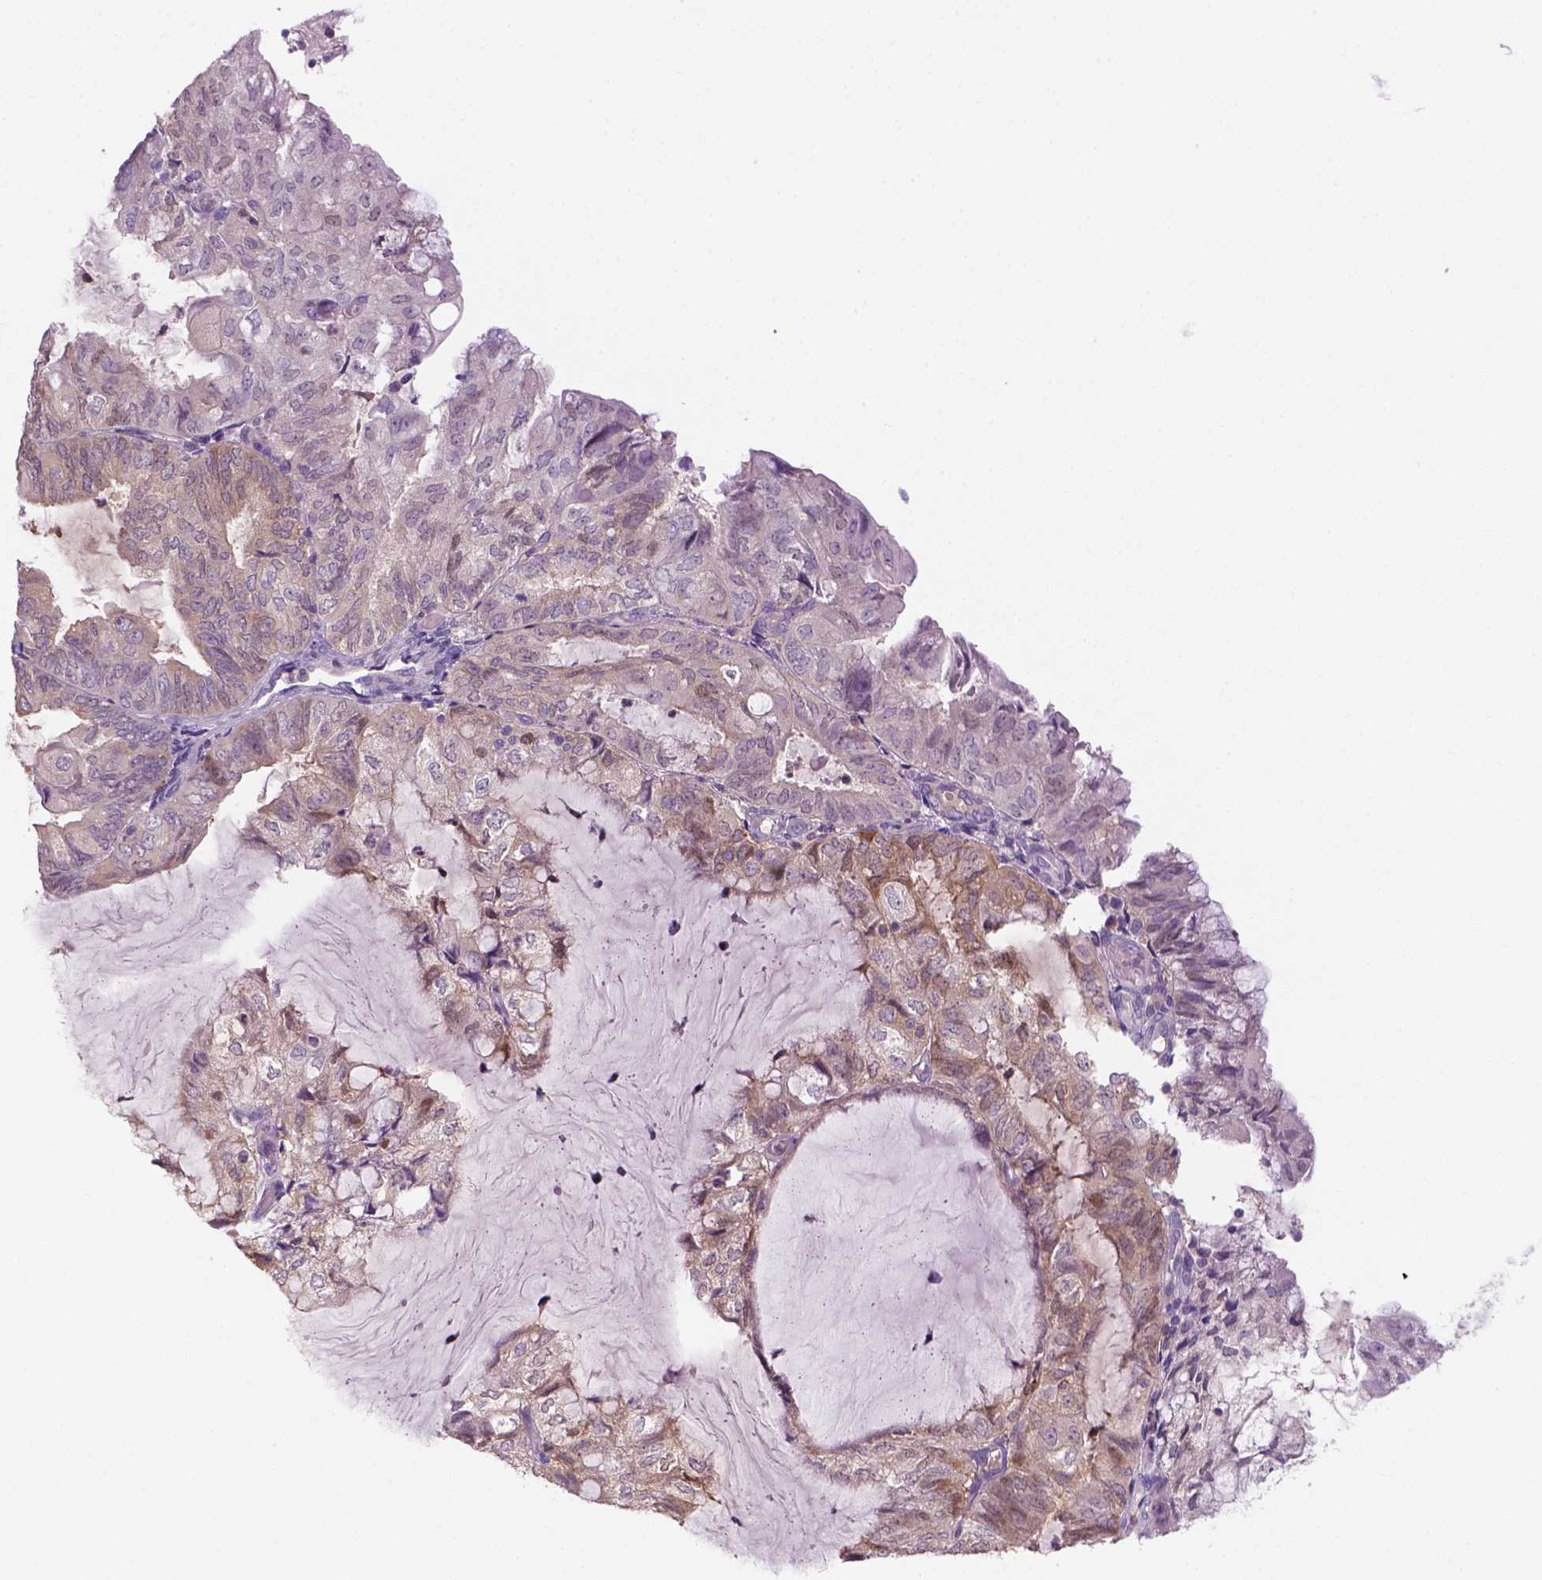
{"staining": {"intensity": "weak", "quantity": ">75%", "location": "cytoplasmic/membranous"}, "tissue": "endometrial cancer", "cell_type": "Tumor cells", "image_type": "cancer", "snomed": [{"axis": "morphology", "description": "Adenocarcinoma, NOS"}, {"axis": "topography", "description": "Endometrium"}], "caption": "Protein expression analysis of adenocarcinoma (endometrial) reveals weak cytoplasmic/membranous staining in approximately >75% of tumor cells. (DAB (3,3'-diaminobenzidine) IHC, brown staining for protein, blue staining for nuclei).", "gene": "GOT1", "patient": {"sex": "female", "age": 81}}